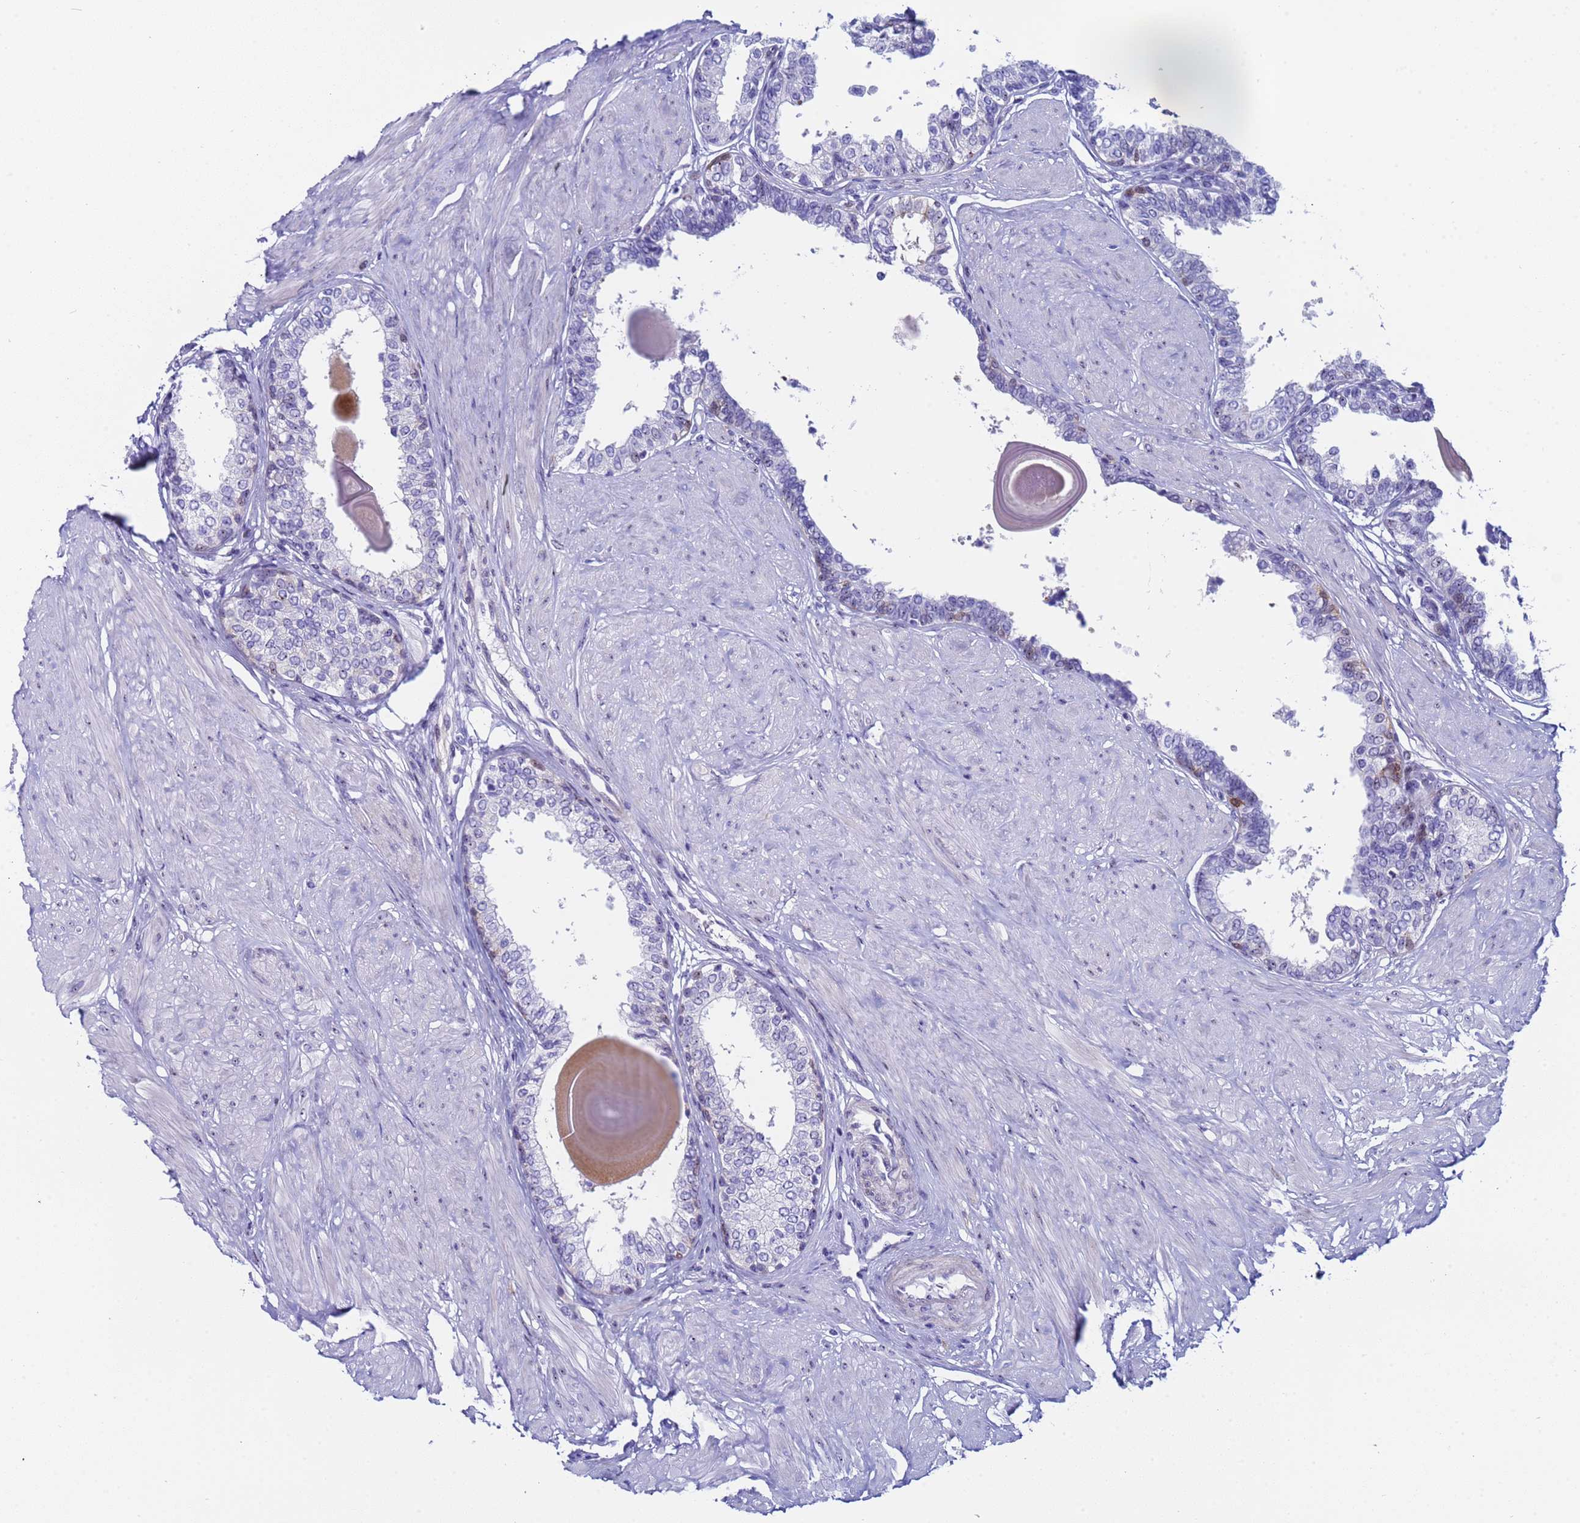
{"staining": {"intensity": "negative", "quantity": "none", "location": "none"}, "tissue": "prostate", "cell_type": "Glandular cells", "image_type": "normal", "snomed": [{"axis": "morphology", "description": "Normal tissue, NOS"}, {"axis": "topography", "description": "Prostate"}], "caption": "Histopathology image shows no protein expression in glandular cells of benign prostate.", "gene": "POP5", "patient": {"sex": "male", "age": 48}}